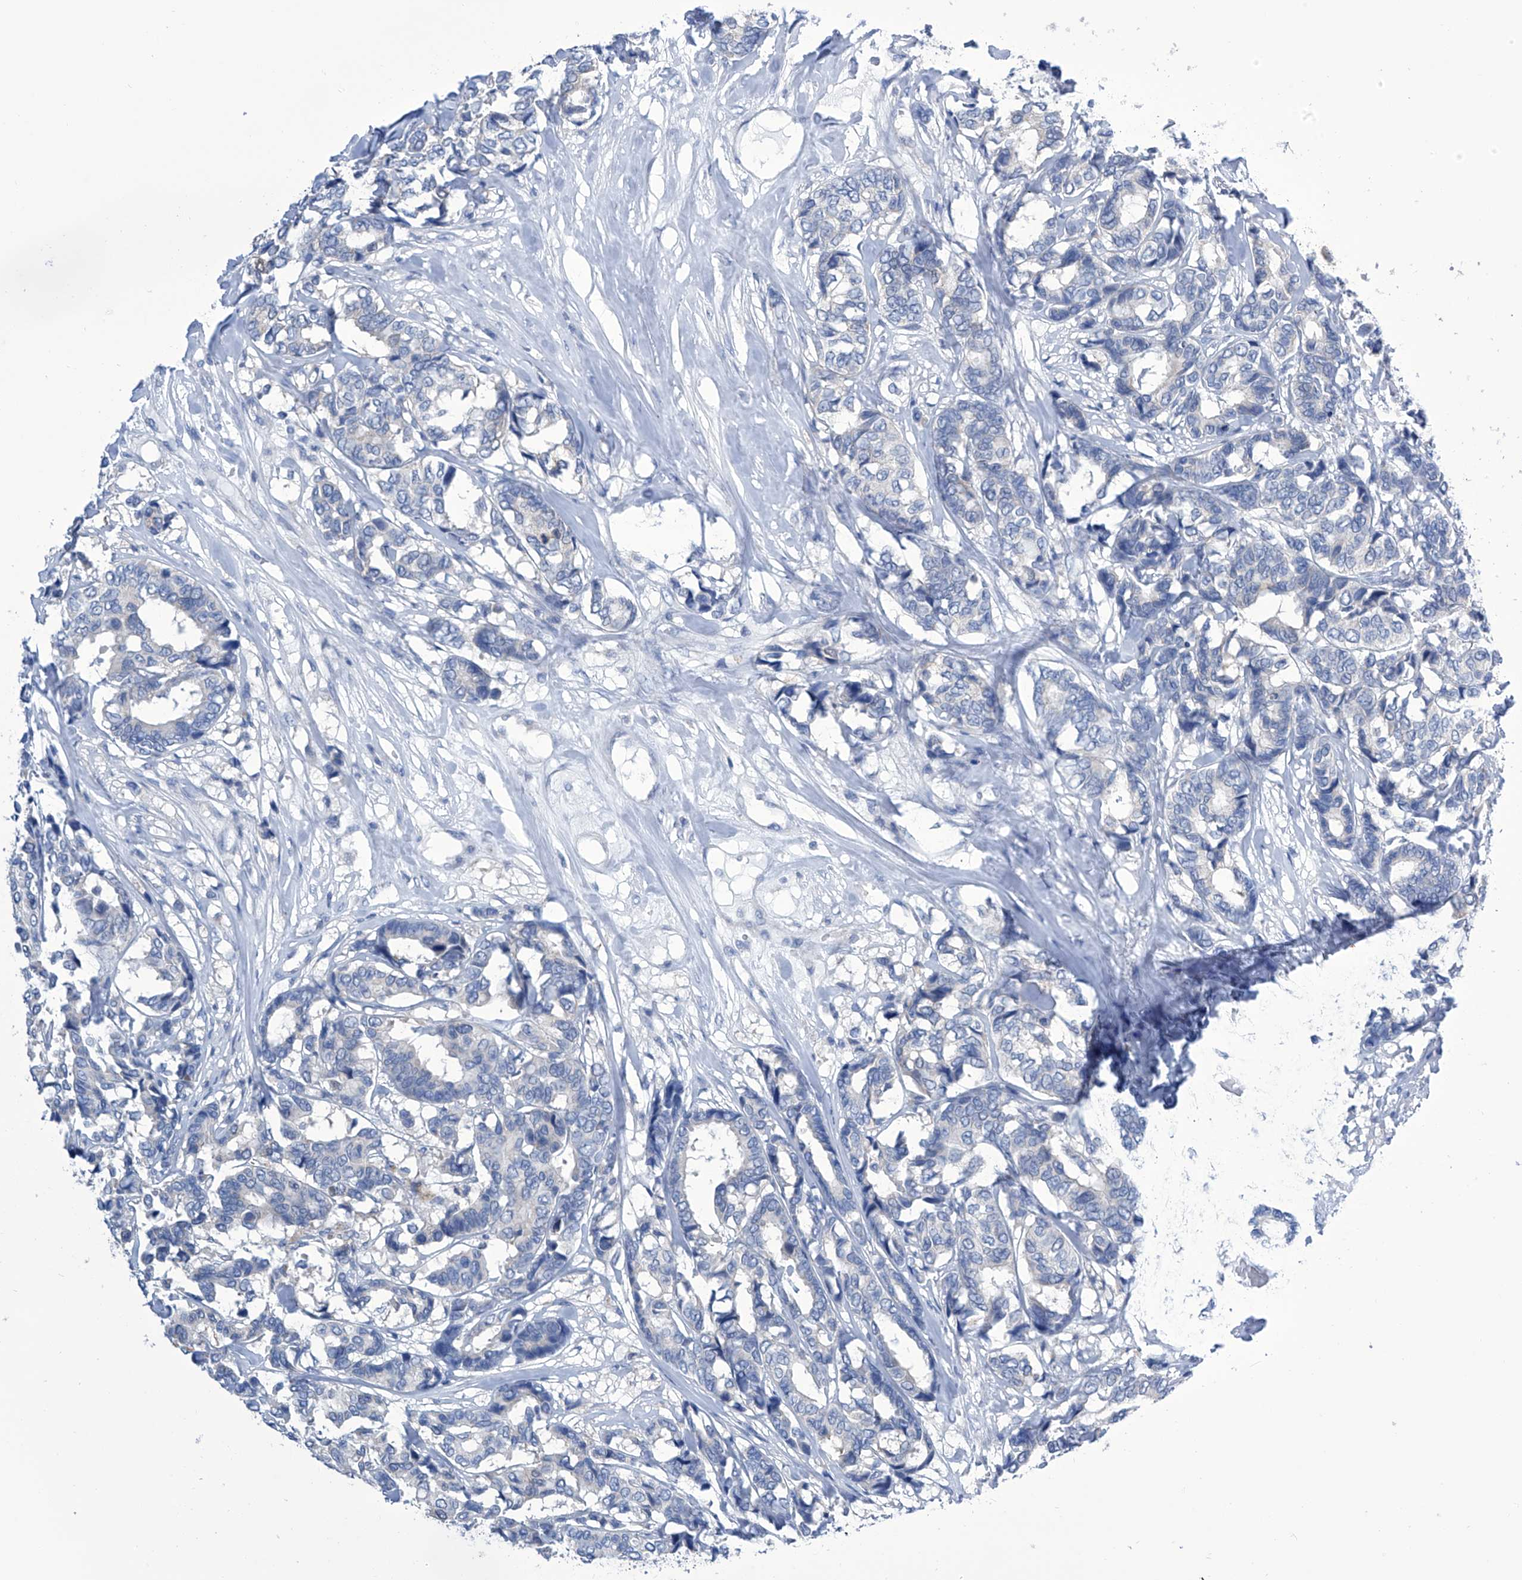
{"staining": {"intensity": "negative", "quantity": "none", "location": "none"}, "tissue": "breast cancer", "cell_type": "Tumor cells", "image_type": "cancer", "snomed": [{"axis": "morphology", "description": "Duct carcinoma"}, {"axis": "topography", "description": "Breast"}], "caption": "Immunohistochemical staining of breast intraductal carcinoma exhibits no significant staining in tumor cells.", "gene": "IMPA2", "patient": {"sex": "female", "age": 87}}